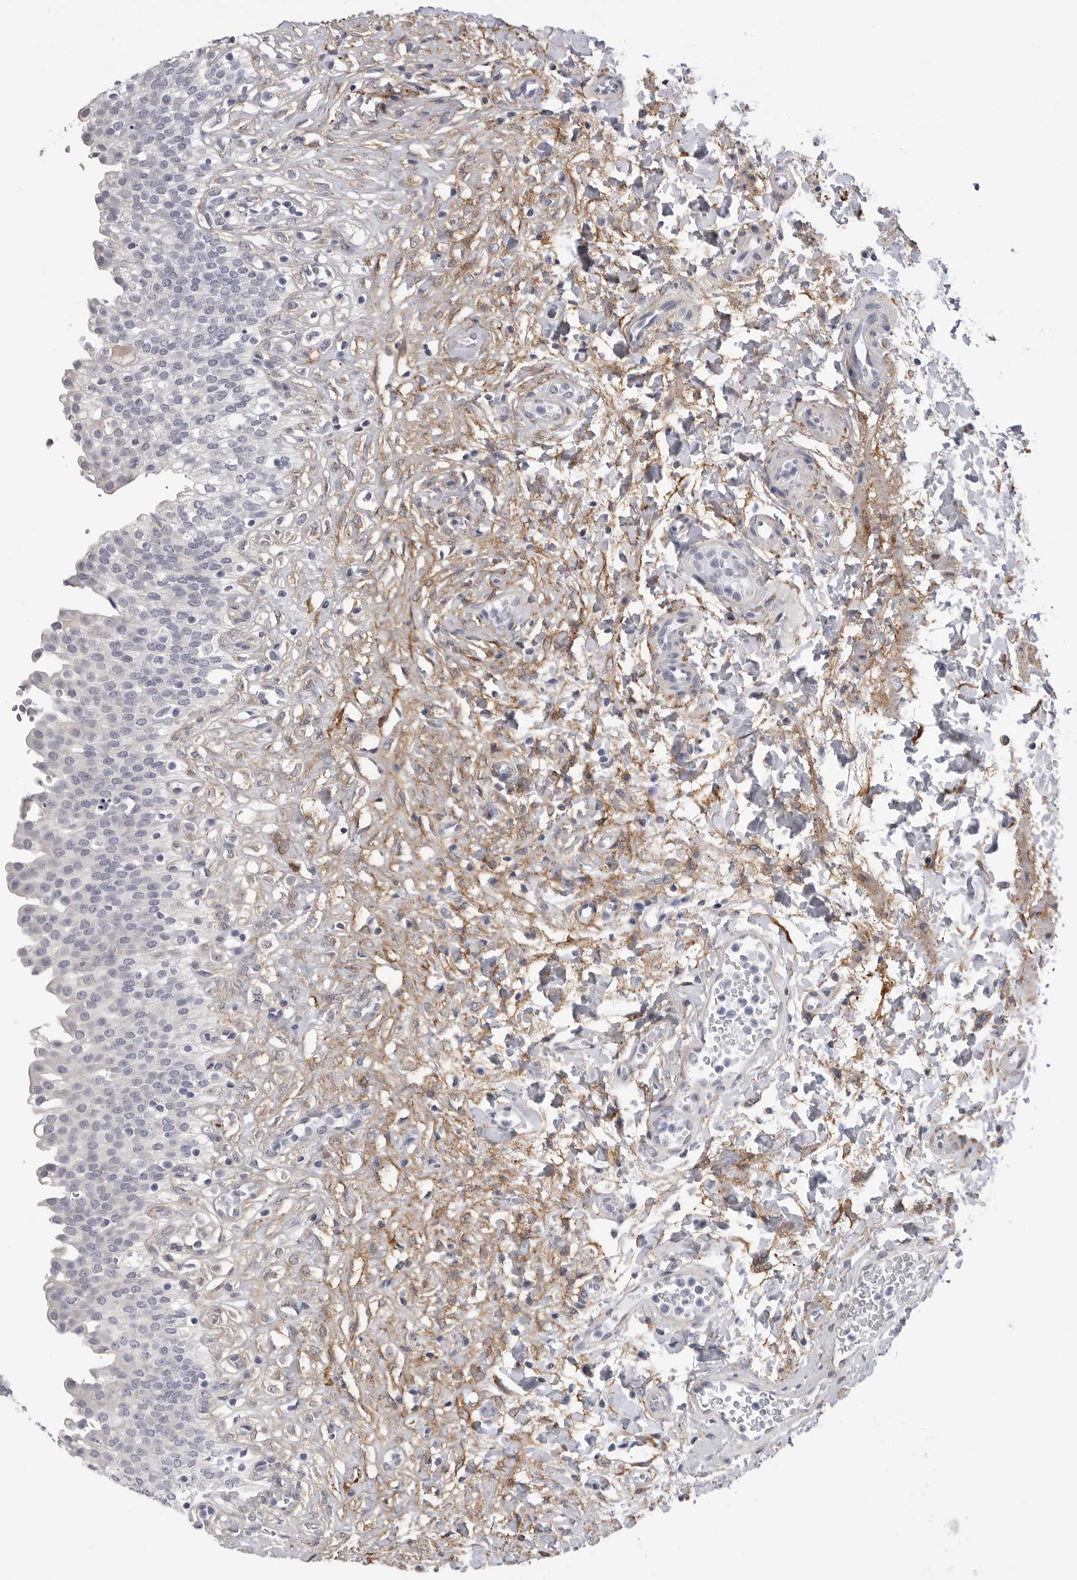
{"staining": {"intensity": "negative", "quantity": "none", "location": "none"}, "tissue": "urinary bladder", "cell_type": "Urothelial cells", "image_type": "normal", "snomed": [{"axis": "morphology", "description": "Urothelial carcinoma, High grade"}, {"axis": "topography", "description": "Urinary bladder"}], "caption": "Photomicrograph shows no protein expression in urothelial cells of benign urinary bladder. (IHC, brightfield microscopy, high magnification).", "gene": "AKAP12", "patient": {"sex": "male", "age": 46}}